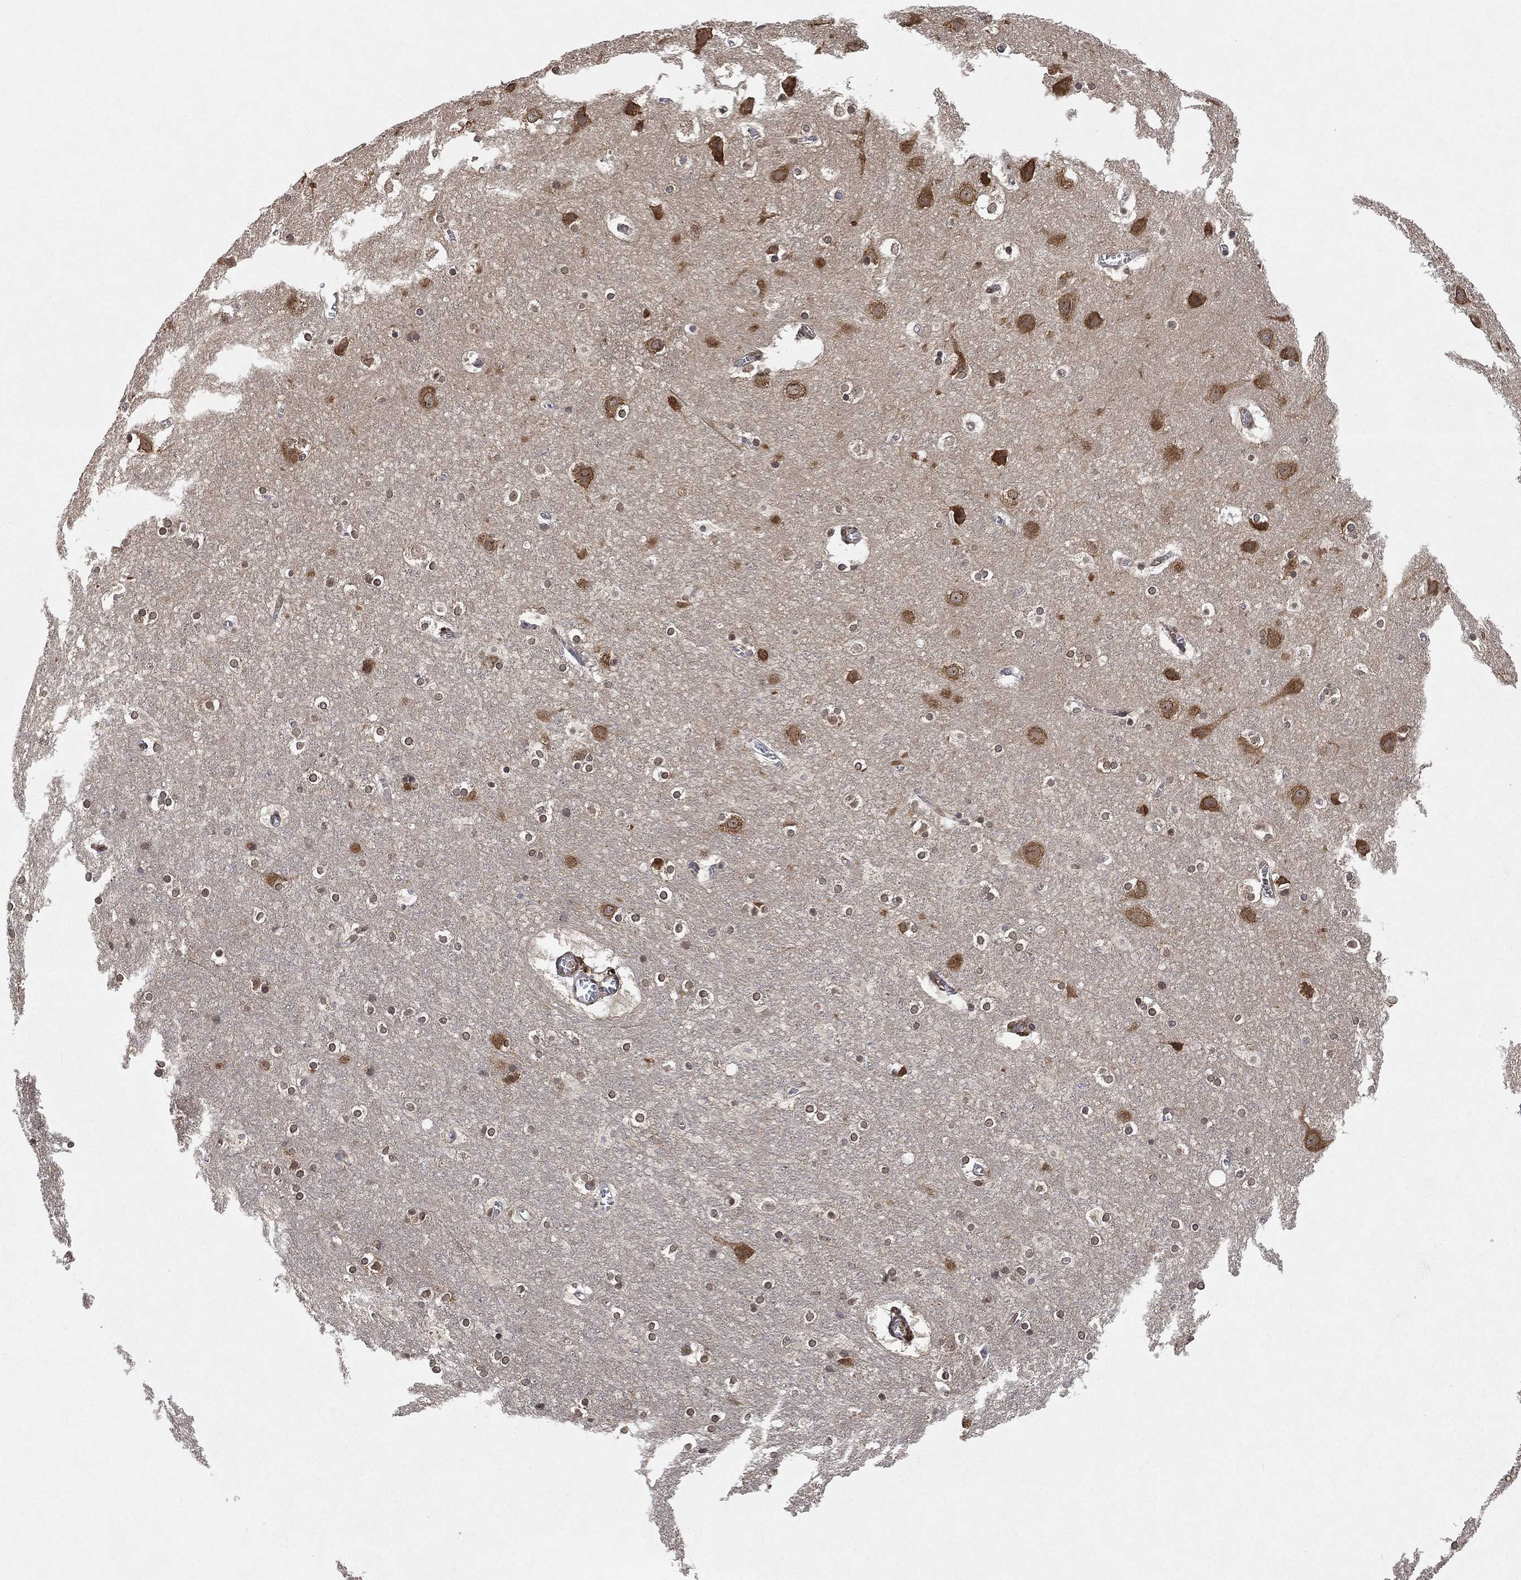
{"staining": {"intensity": "negative", "quantity": "none", "location": "none"}, "tissue": "cerebral cortex", "cell_type": "Endothelial cells", "image_type": "normal", "snomed": [{"axis": "morphology", "description": "Normal tissue, NOS"}, {"axis": "topography", "description": "Cerebral cortex"}], "caption": "DAB immunohistochemical staining of normal cerebral cortex displays no significant staining in endothelial cells.", "gene": "UBA5", "patient": {"sex": "male", "age": 59}}